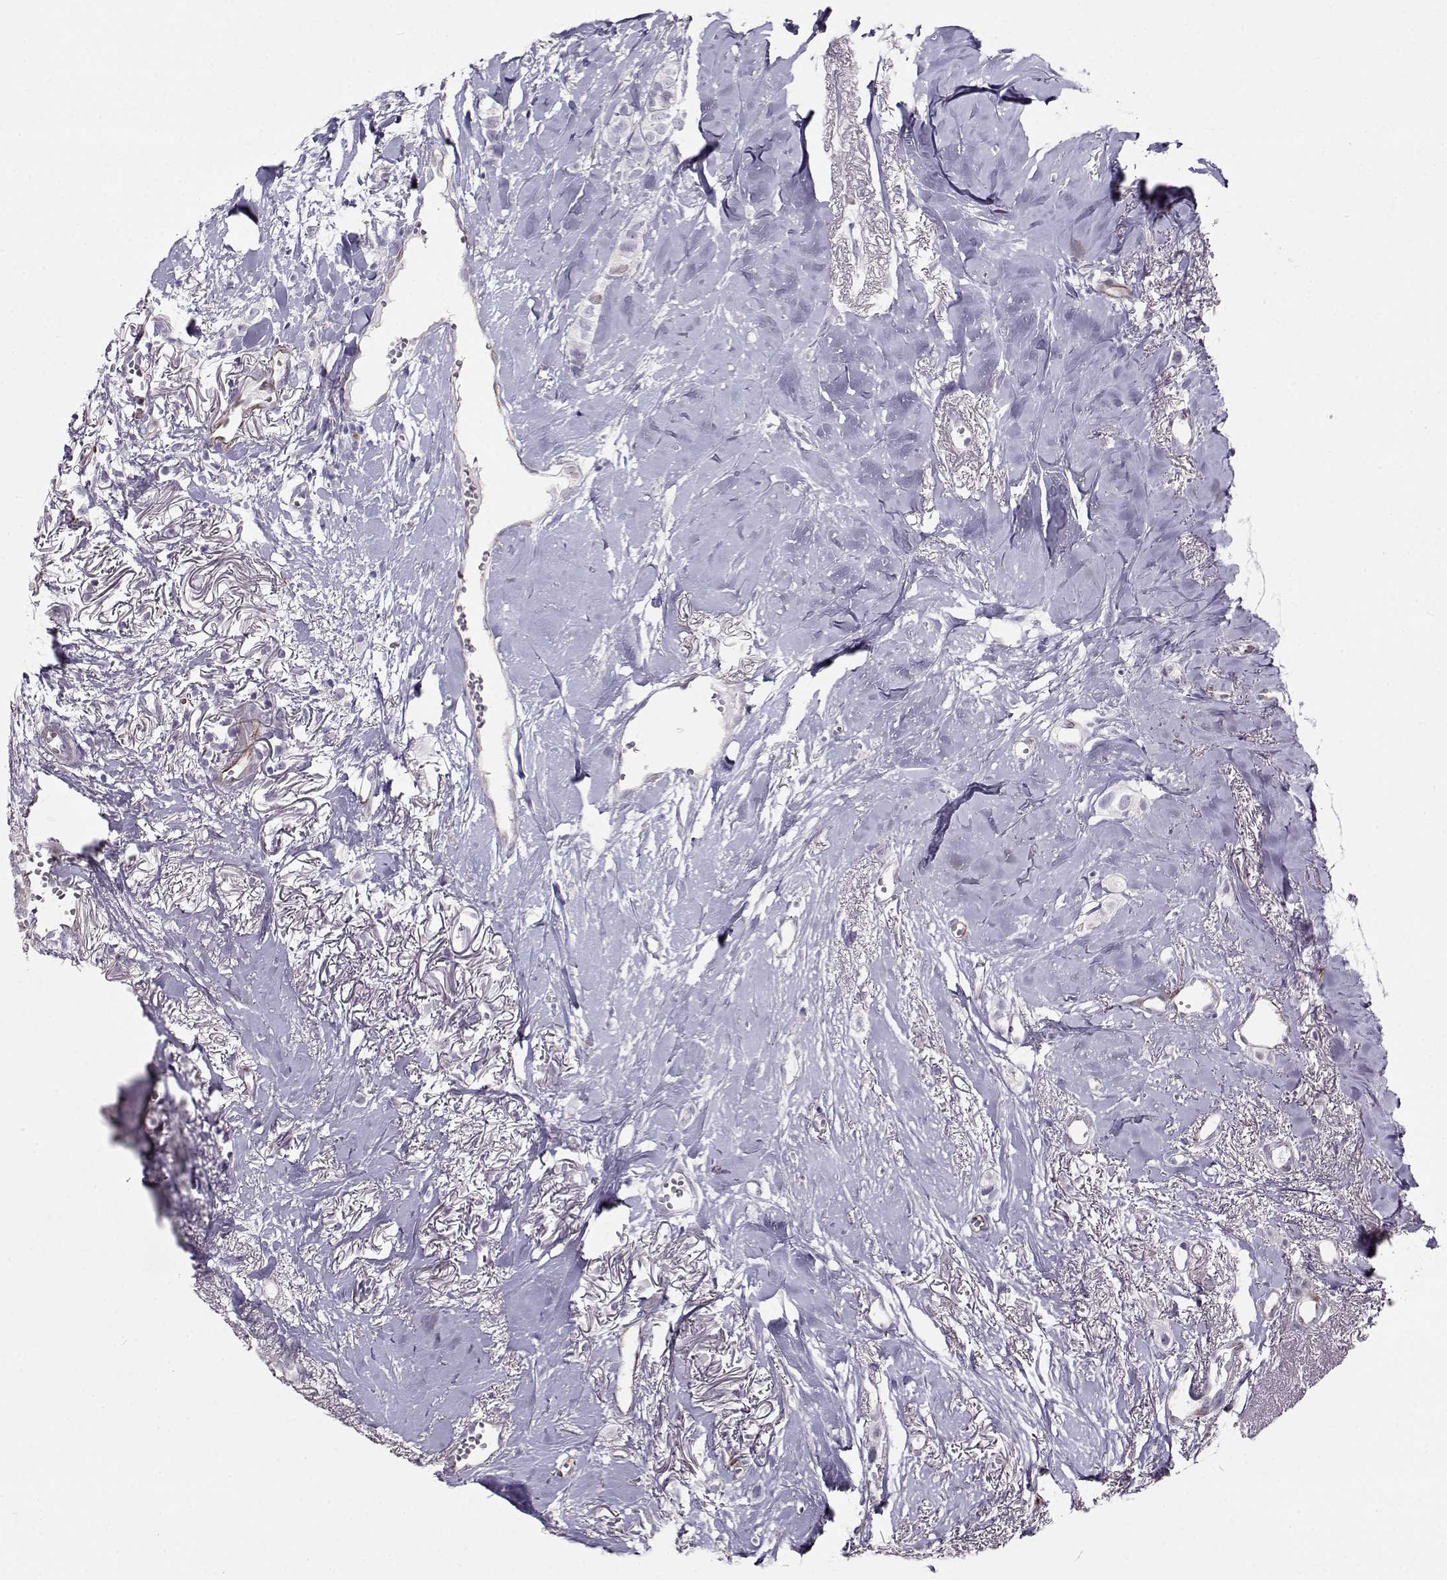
{"staining": {"intensity": "negative", "quantity": "none", "location": "none"}, "tissue": "breast cancer", "cell_type": "Tumor cells", "image_type": "cancer", "snomed": [{"axis": "morphology", "description": "Duct carcinoma"}, {"axis": "topography", "description": "Breast"}], "caption": "Breast invasive ductal carcinoma was stained to show a protein in brown. There is no significant positivity in tumor cells.", "gene": "NPW", "patient": {"sex": "female", "age": 85}}